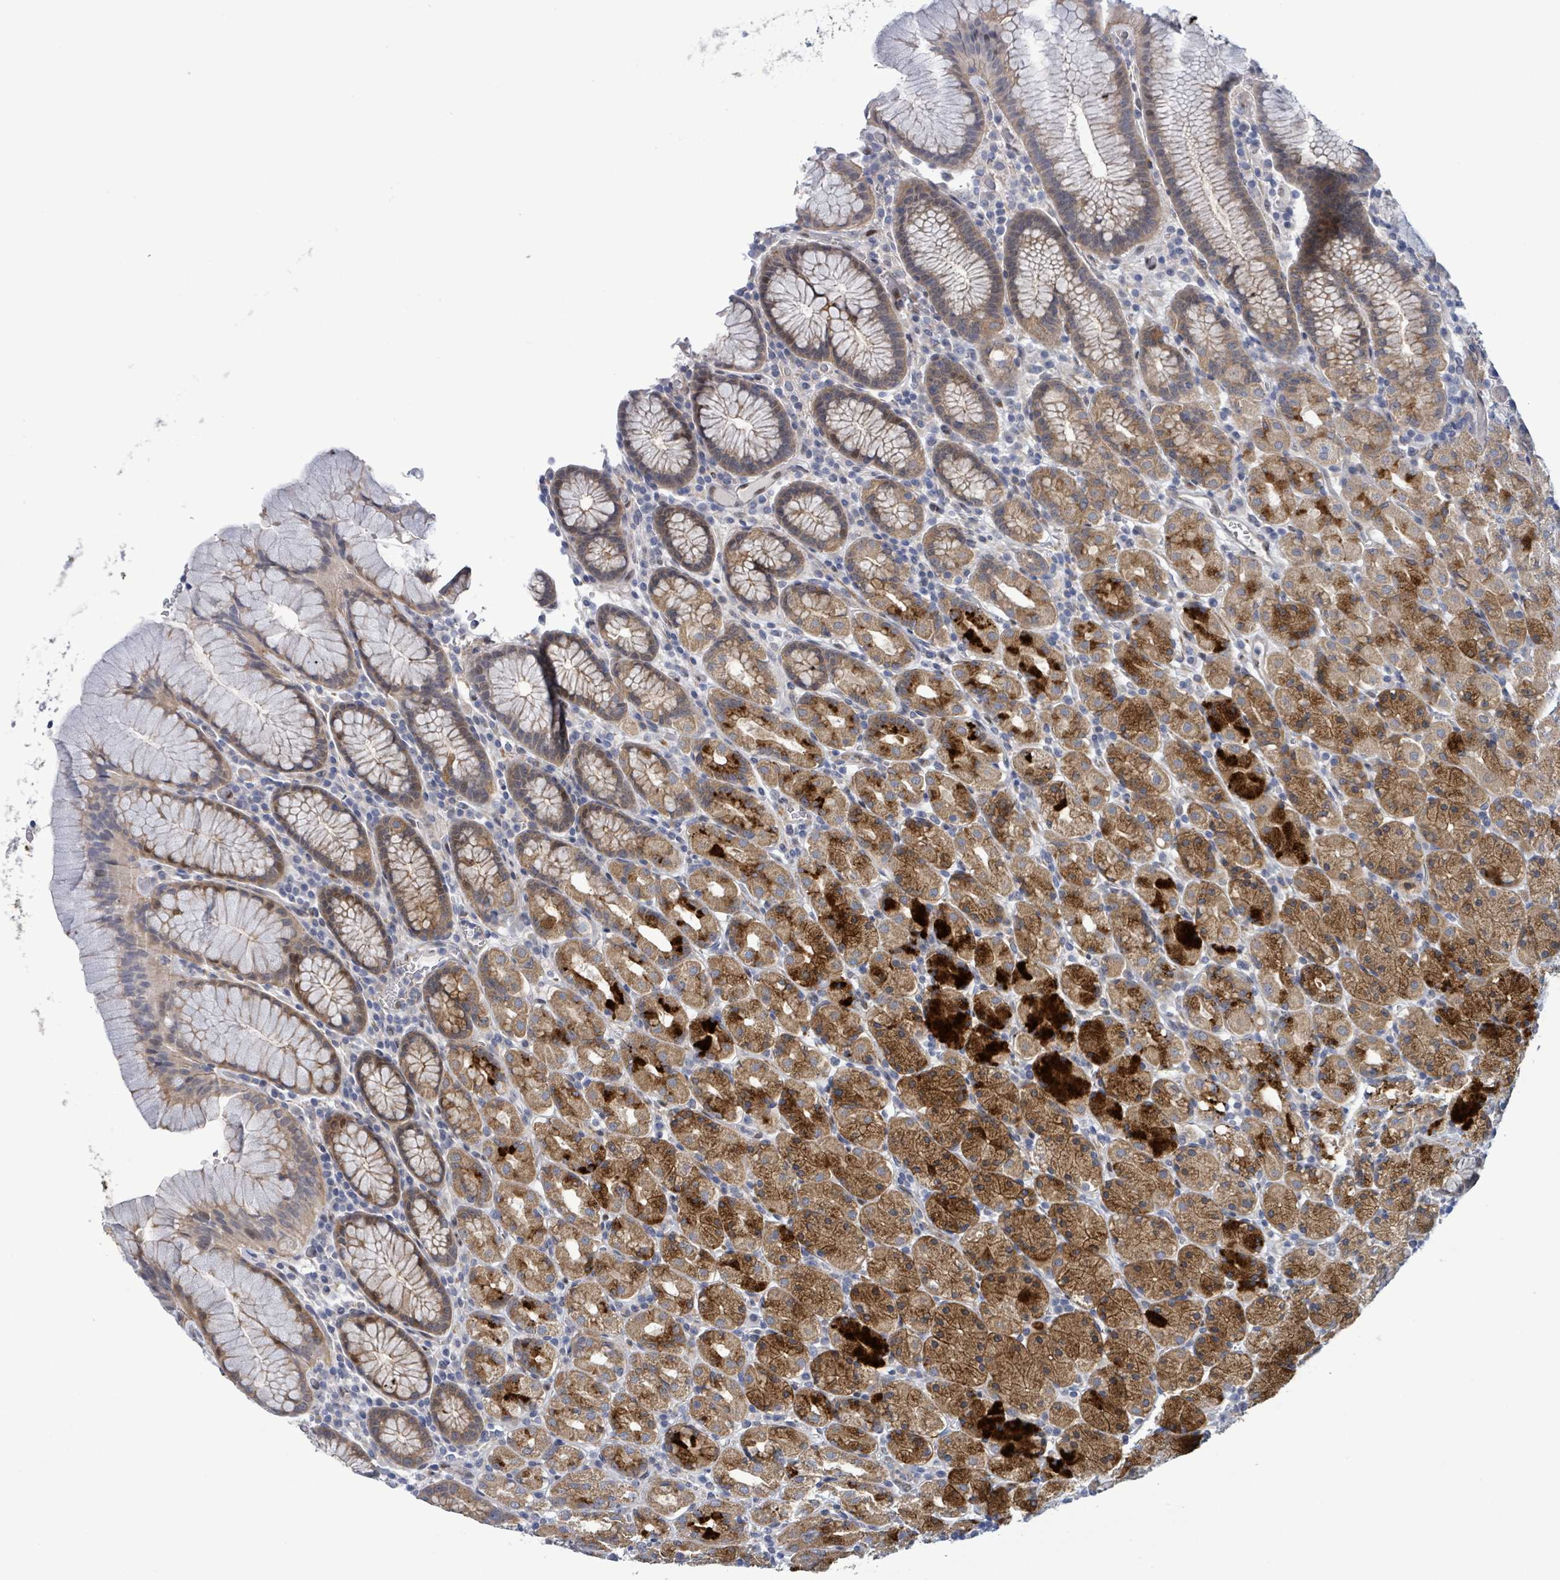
{"staining": {"intensity": "moderate", "quantity": ">75%", "location": "cytoplasmic/membranous"}, "tissue": "stomach", "cell_type": "Glandular cells", "image_type": "normal", "snomed": [{"axis": "morphology", "description": "Normal tissue, NOS"}, {"axis": "topography", "description": "Stomach, upper"}, {"axis": "topography", "description": "Stomach"}], "caption": "Moderate cytoplasmic/membranous positivity for a protein is seen in approximately >75% of glandular cells of unremarkable stomach using immunohistochemistry (IHC).", "gene": "C9orf152", "patient": {"sex": "male", "age": 62}}